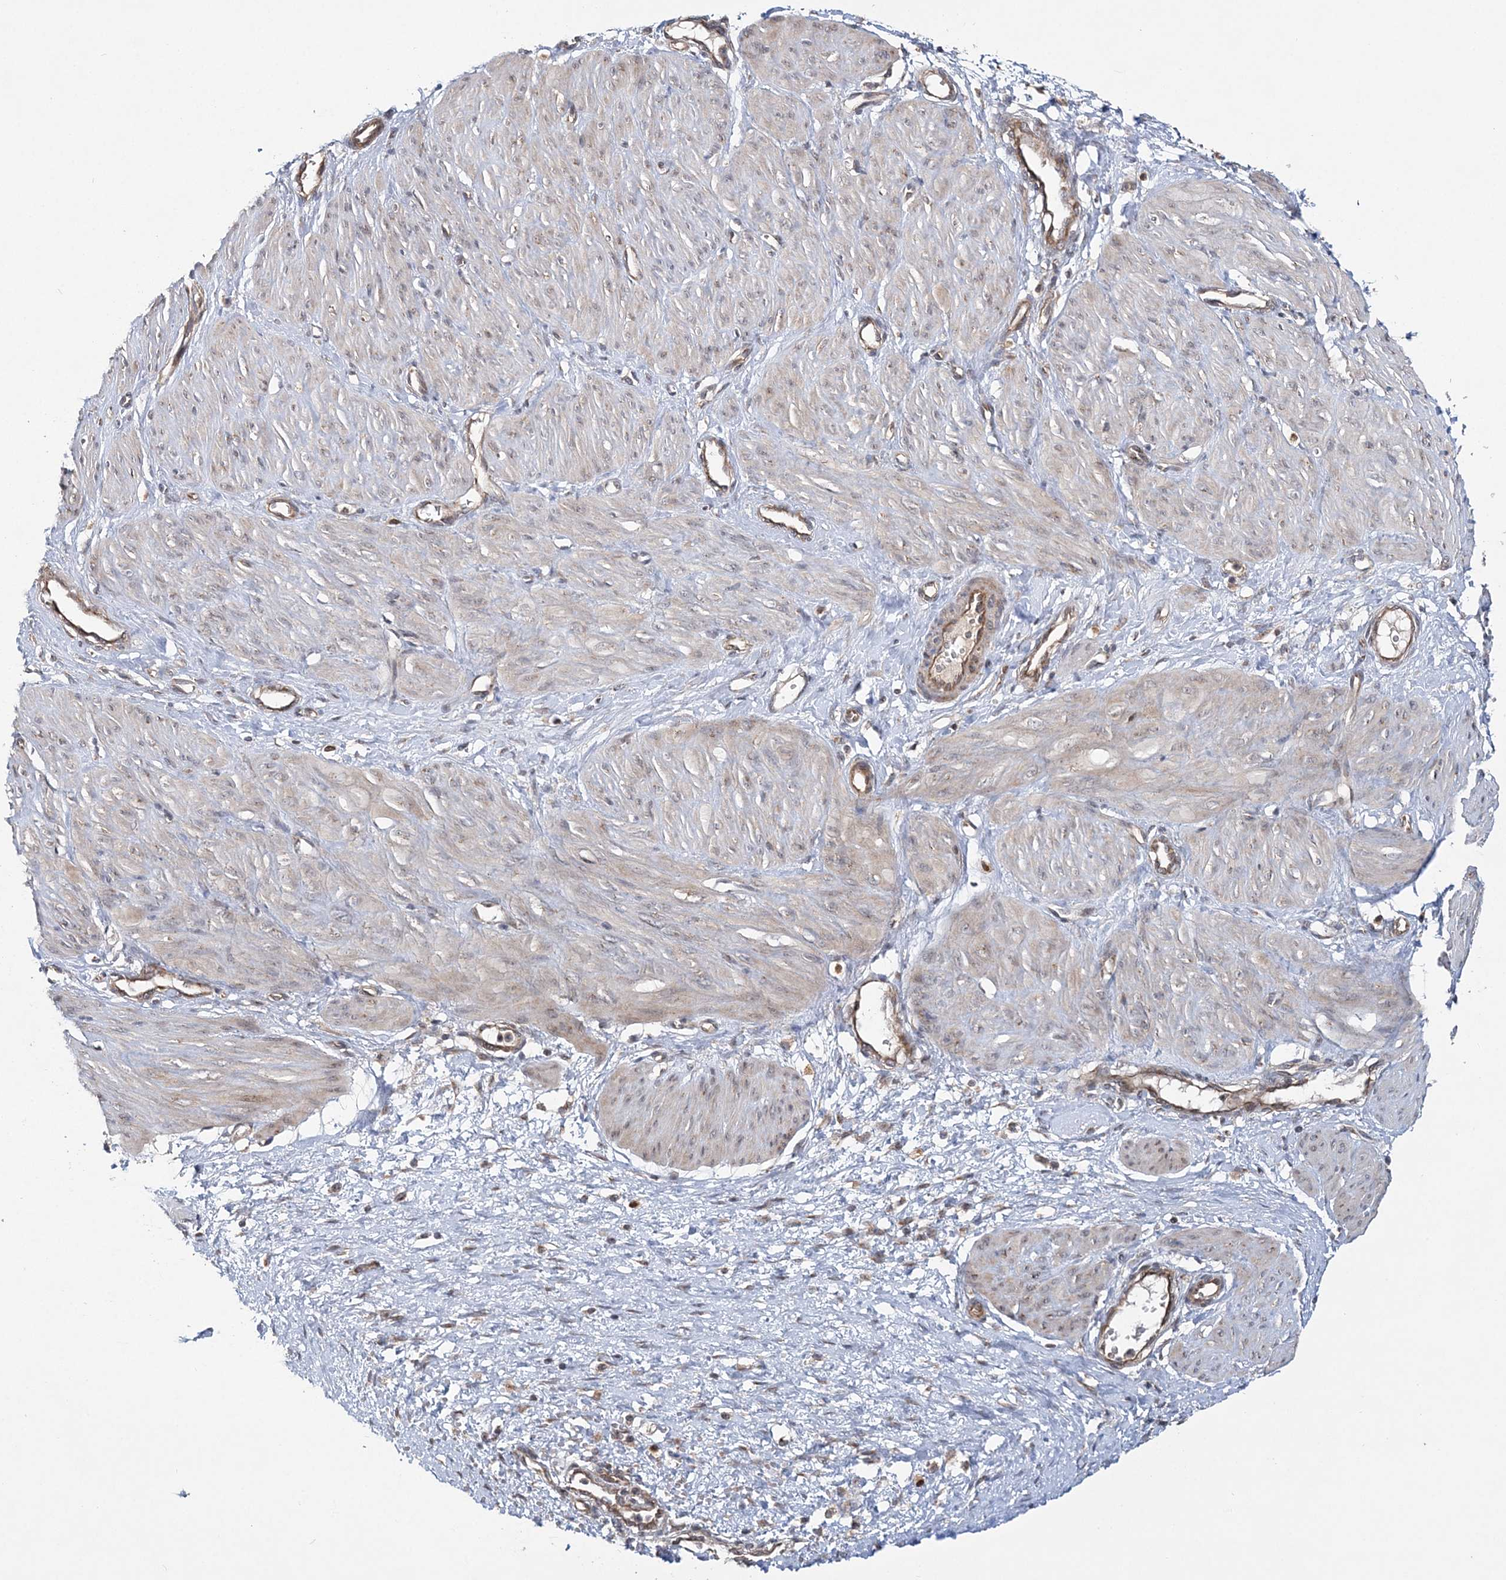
{"staining": {"intensity": "negative", "quantity": "none", "location": "none"}, "tissue": "smooth muscle", "cell_type": "Smooth muscle cells", "image_type": "normal", "snomed": [{"axis": "morphology", "description": "Normal tissue, NOS"}, {"axis": "topography", "description": "Endometrium"}], "caption": "DAB (3,3'-diaminobenzidine) immunohistochemical staining of normal smooth muscle shows no significant positivity in smooth muscle cells.", "gene": "KIF4A", "patient": {"sex": "female", "age": 33}}